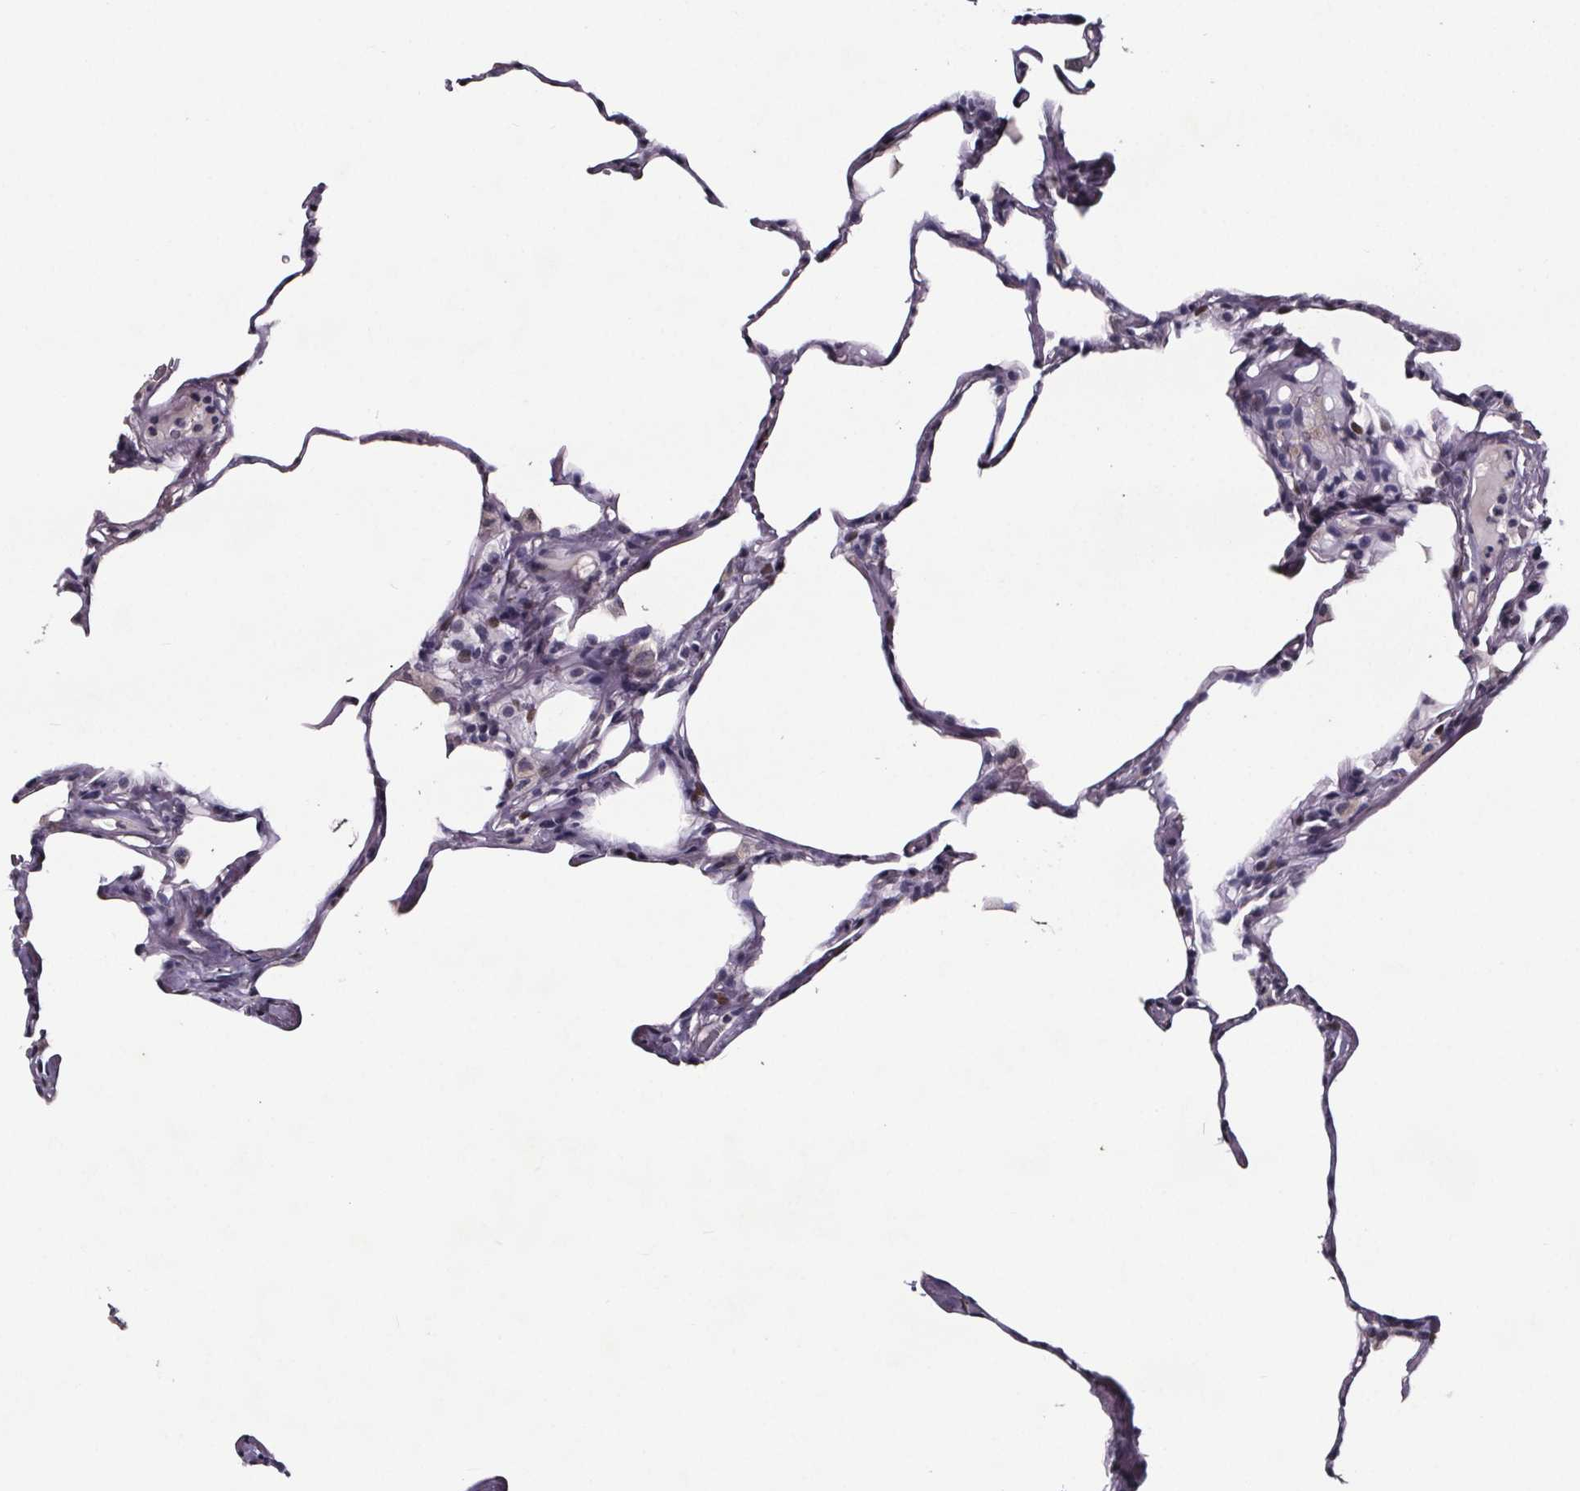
{"staining": {"intensity": "negative", "quantity": "none", "location": "none"}, "tissue": "lung", "cell_type": "Alveolar cells", "image_type": "normal", "snomed": [{"axis": "morphology", "description": "Normal tissue, NOS"}, {"axis": "topography", "description": "Lung"}], "caption": "Histopathology image shows no protein expression in alveolar cells of unremarkable lung.", "gene": "AR", "patient": {"sex": "male", "age": 65}}